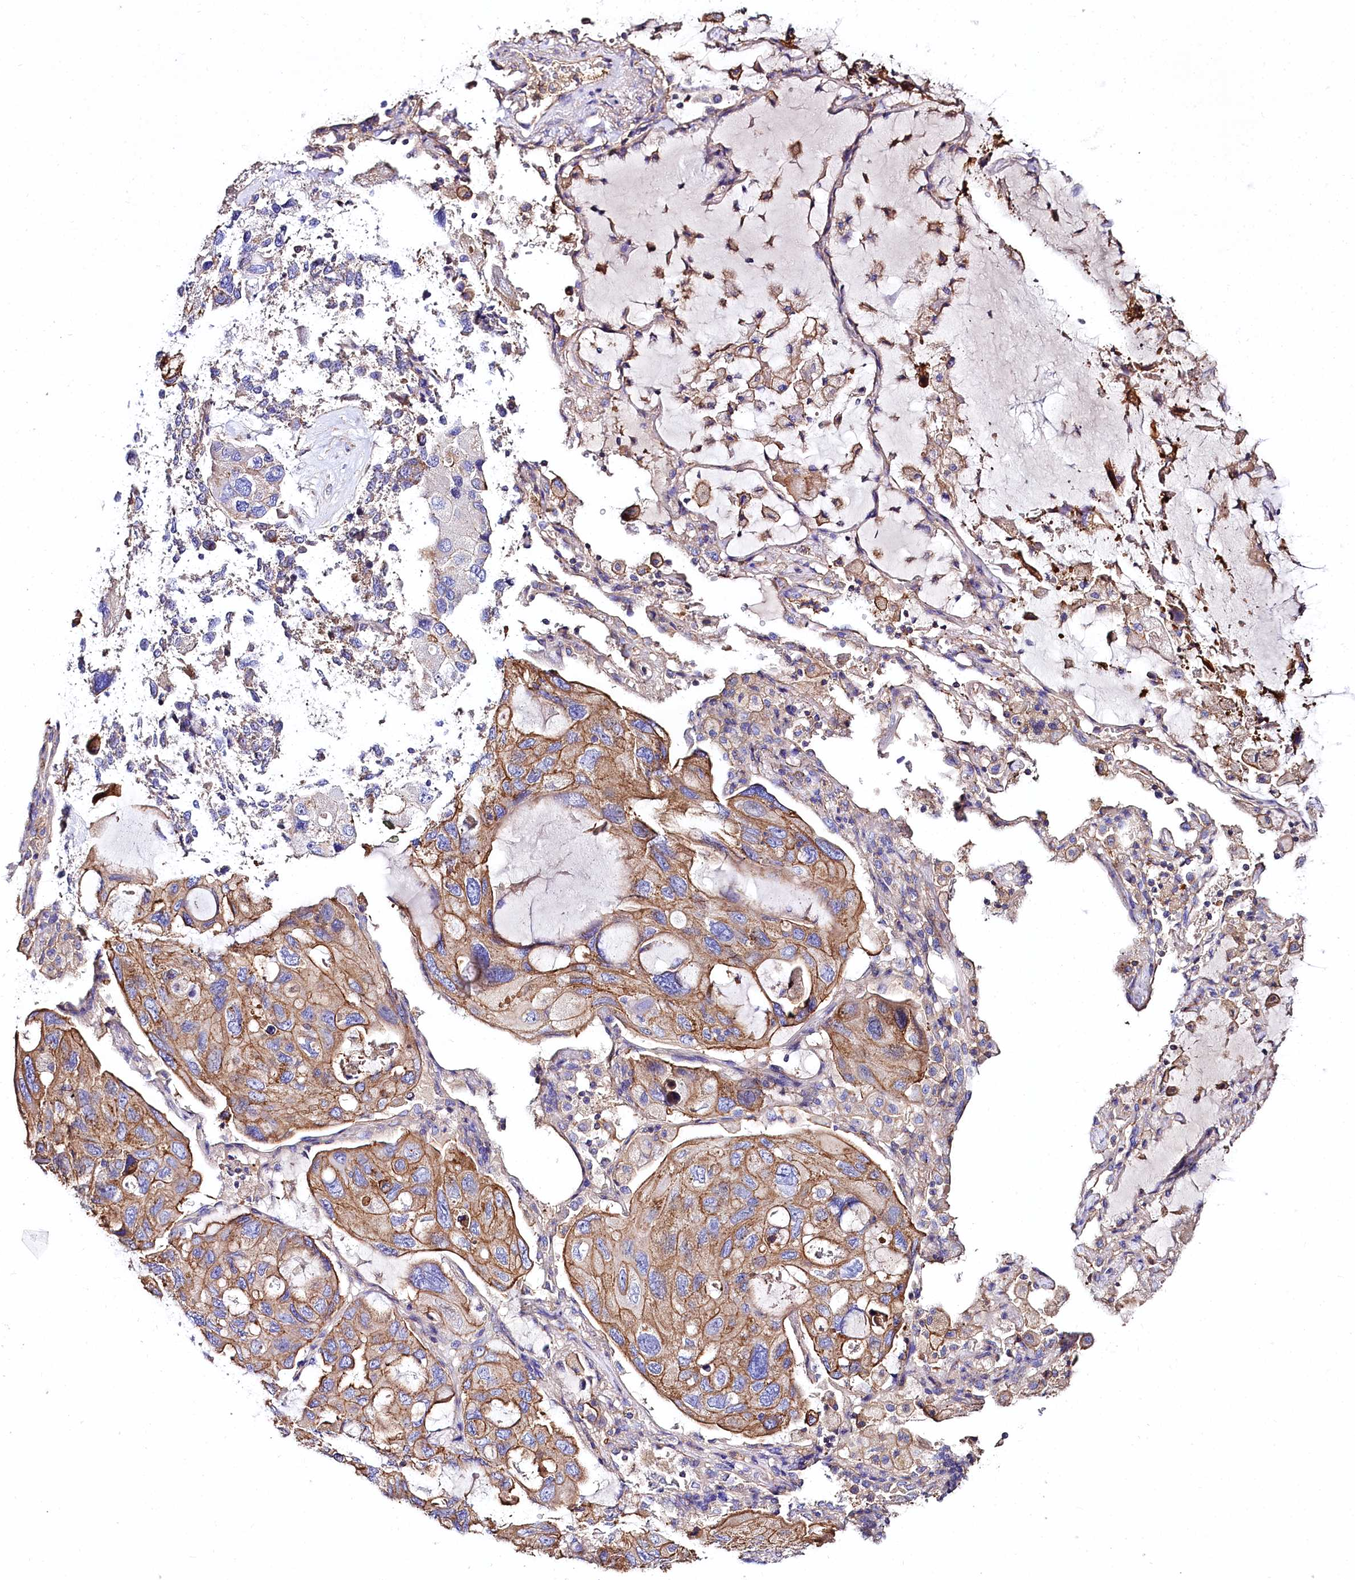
{"staining": {"intensity": "moderate", "quantity": ">75%", "location": "cytoplasmic/membranous"}, "tissue": "lung cancer", "cell_type": "Tumor cells", "image_type": "cancer", "snomed": [{"axis": "morphology", "description": "Squamous cell carcinoma, NOS"}, {"axis": "topography", "description": "Lung"}], "caption": "Squamous cell carcinoma (lung) stained with a protein marker shows moderate staining in tumor cells.", "gene": "FCHSD2", "patient": {"sex": "female", "age": 73}}